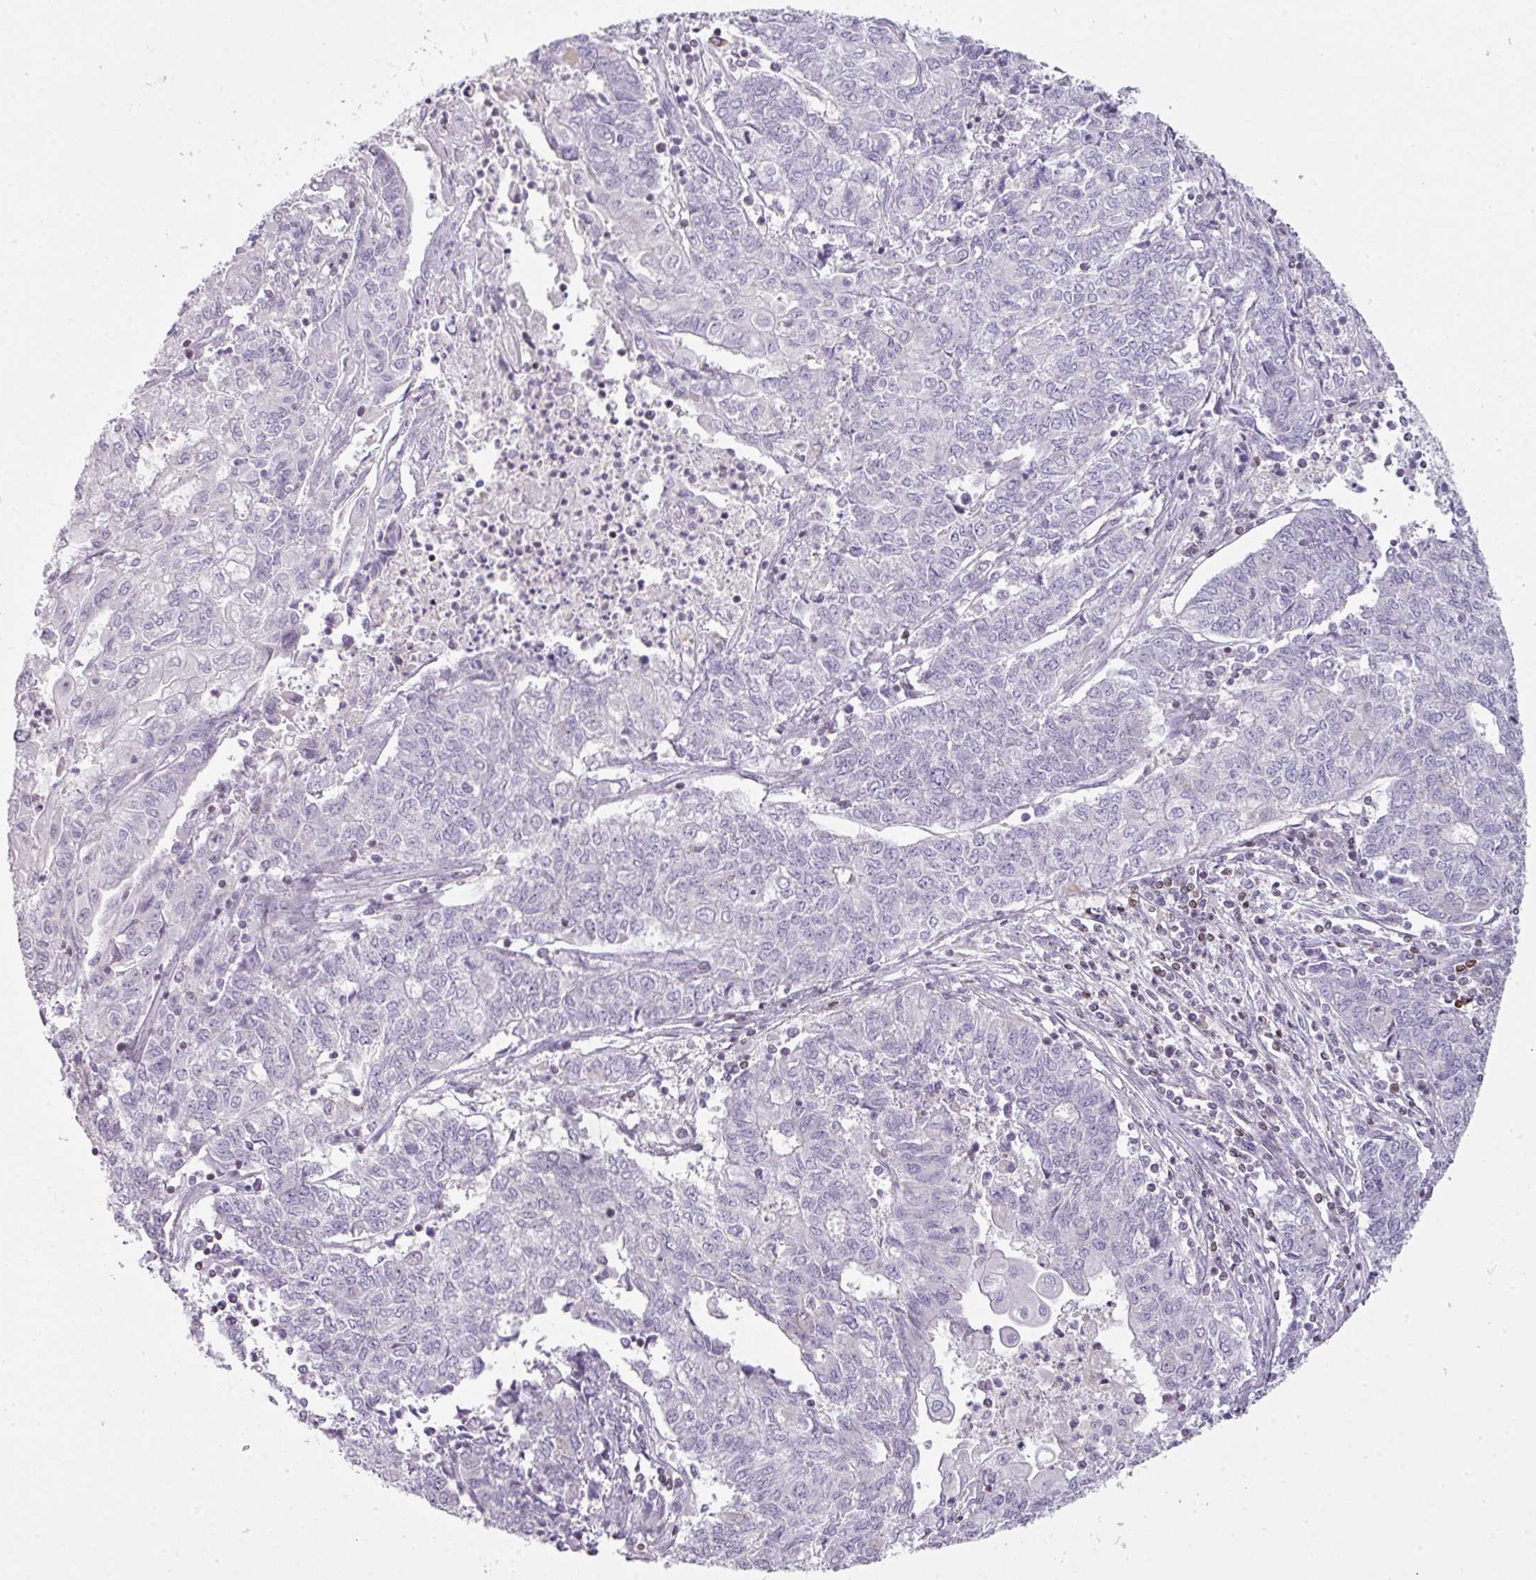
{"staining": {"intensity": "negative", "quantity": "none", "location": "none"}, "tissue": "endometrial cancer", "cell_type": "Tumor cells", "image_type": "cancer", "snomed": [{"axis": "morphology", "description": "Adenocarcinoma, NOS"}, {"axis": "topography", "description": "Endometrium"}], "caption": "Protein analysis of endometrial adenocarcinoma shows no significant staining in tumor cells.", "gene": "STAT5A", "patient": {"sex": "female", "age": 54}}